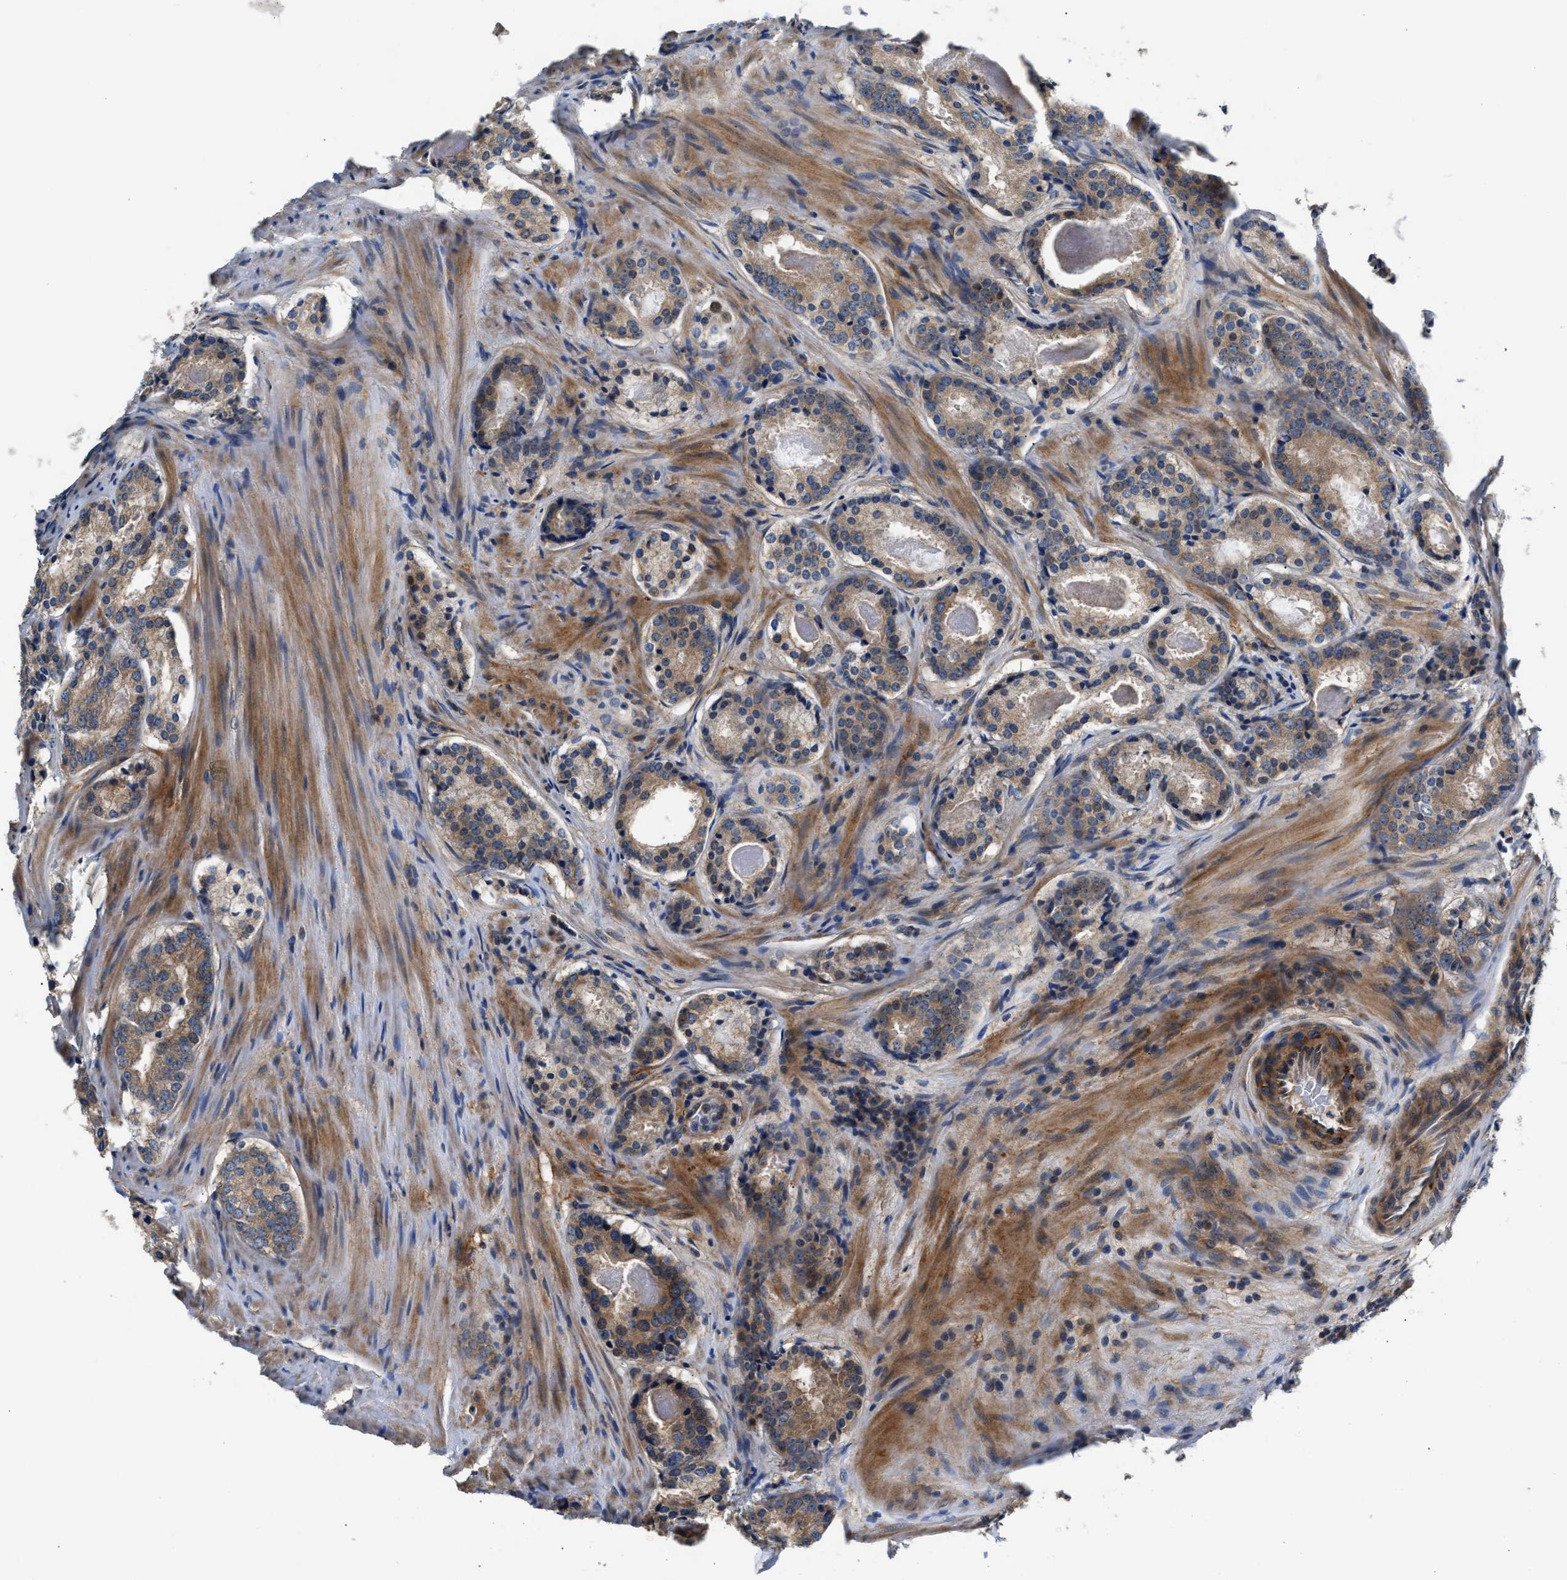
{"staining": {"intensity": "weak", "quantity": ">75%", "location": "cytoplasmic/membranous"}, "tissue": "prostate cancer", "cell_type": "Tumor cells", "image_type": "cancer", "snomed": [{"axis": "morphology", "description": "Adenocarcinoma, Low grade"}, {"axis": "topography", "description": "Prostate"}], "caption": "Prostate adenocarcinoma (low-grade) was stained to show a protein in brown. There is low levels of weak cytoplasmic/membranous staining in approximately >75% of tumor cells.", "gene": "TEX2", "patient": {"sex": "male", "age": 69}}